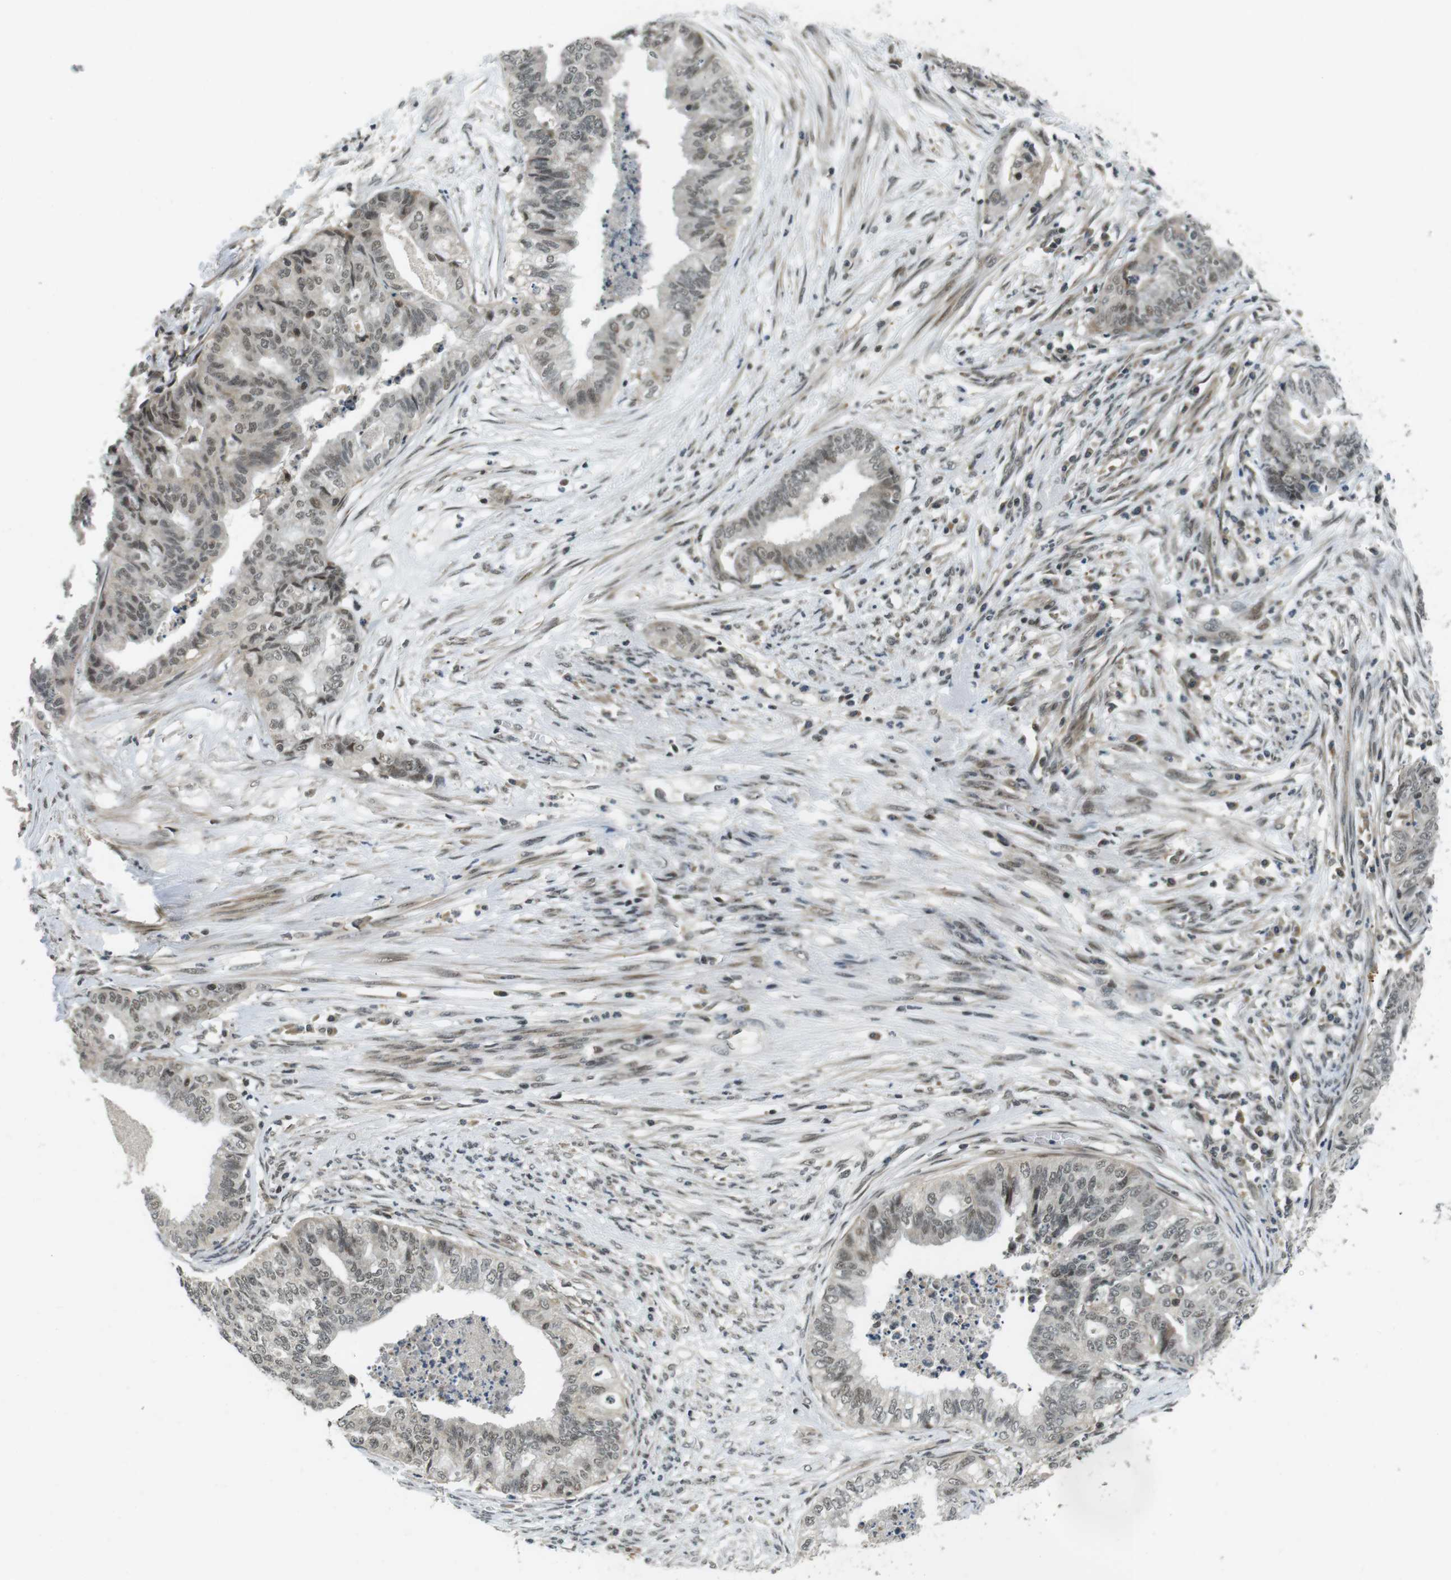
{"staining": {"intensity": "weak", "quantity": ">75%", "location": "nuclear"}, "tissue": "endometrial cancer", "cell_type": "Tumor cells", "image_type": "cancer", "snomed": [{"axis": "morphology", "description": "Adenocarcinoma, NOS"}, {"axis": "topography", "description": "Endometrium"}], "caption": "This image shows adenocarcinoma (endometrial) stained with immunohistochemistry (IHC) to label a protein in brown. The nuclear of tumor cells show weak positivity for the protein. Nuclei are counter-stained blue.", "gene": "BRD4", "patient": {"sex": "female", "age": 79}}